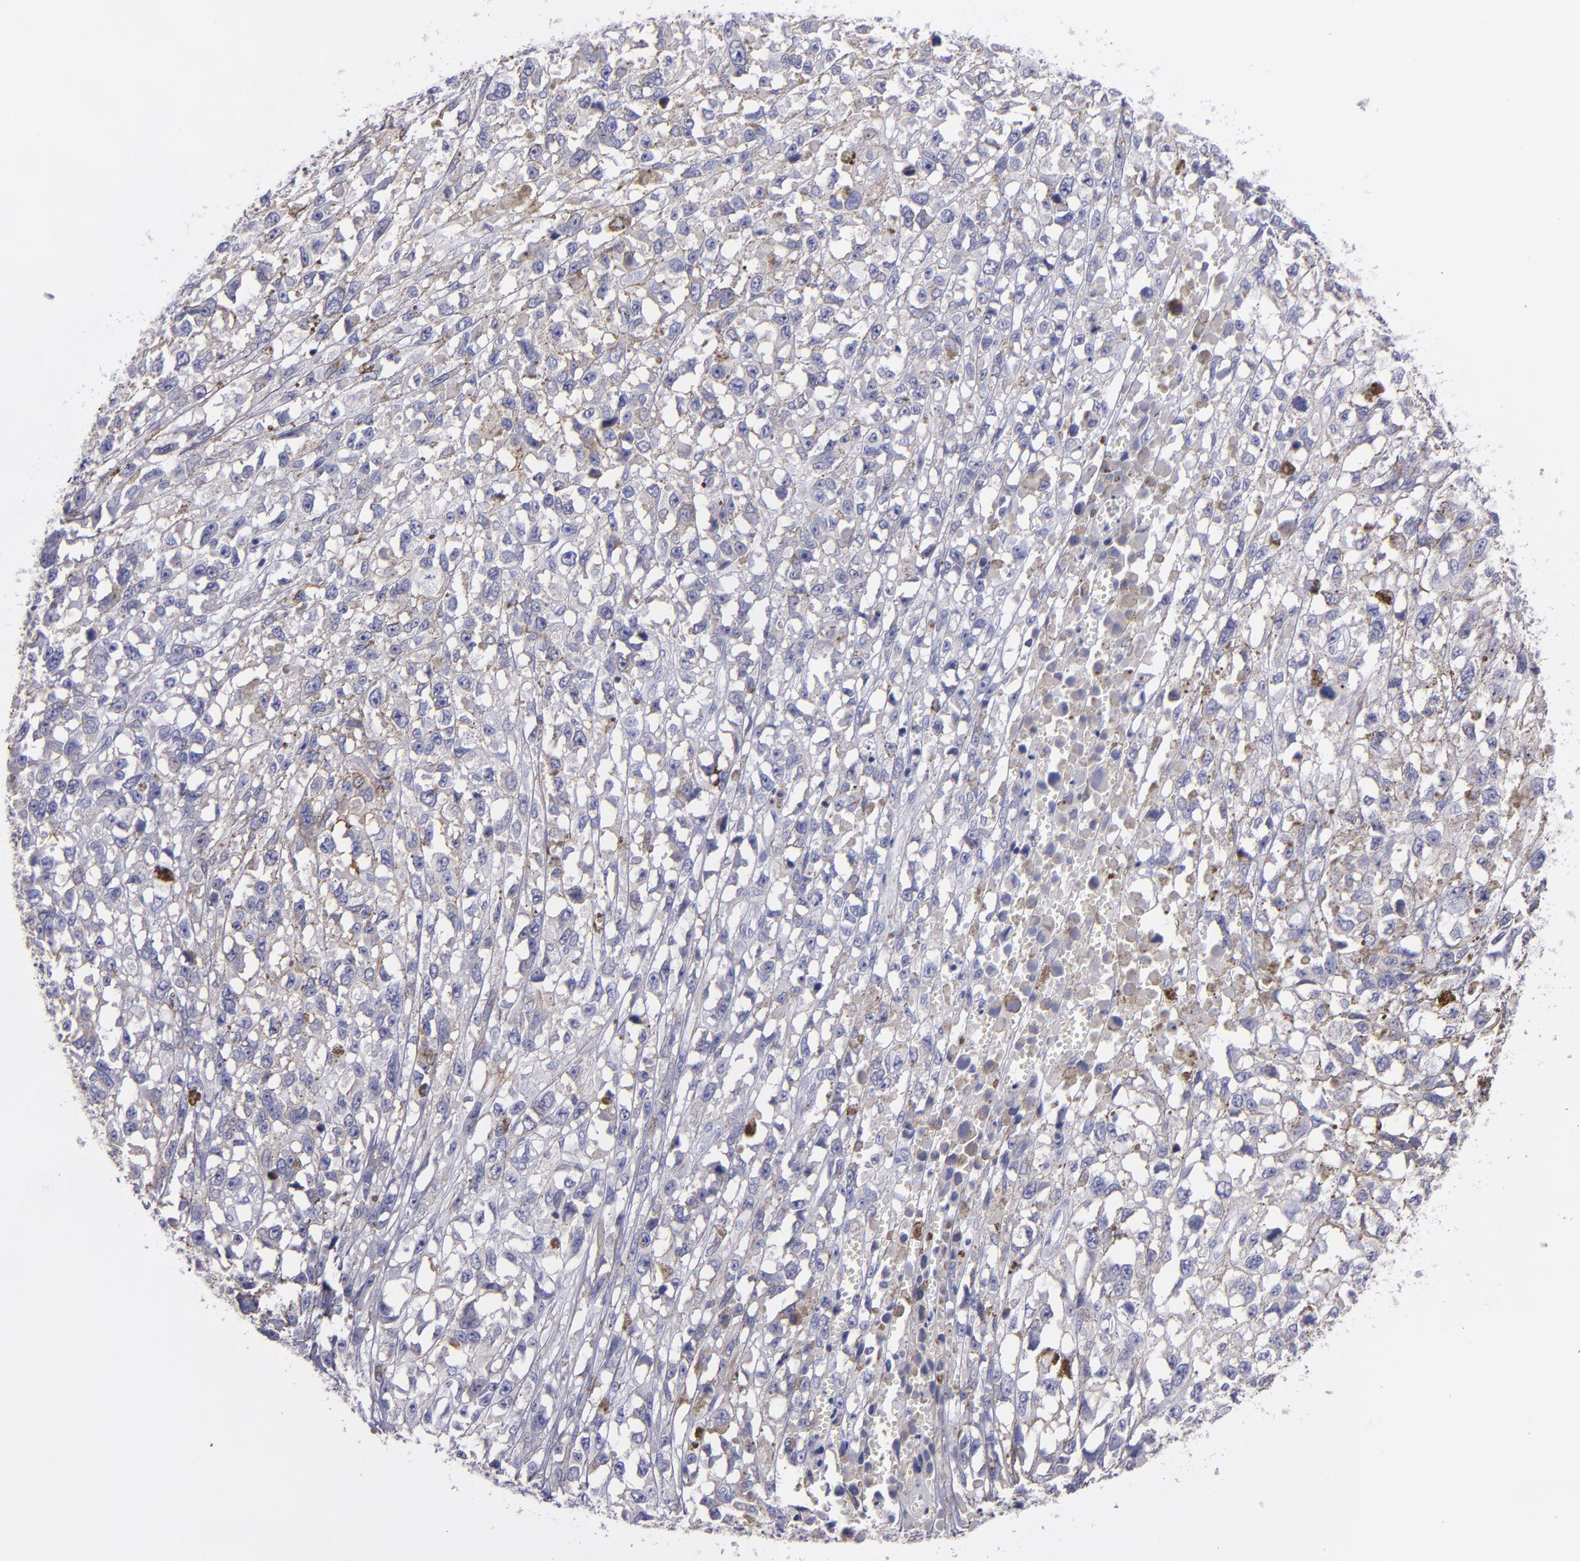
{"staining": {"intensity": "negative", "quantity": "none", "location": "none"}, "tissue": "melanoma", "cell_type": "Tumor cells", "image_type": "cancer", "snomed": [{"axis": "morphology", "description": "Malignant melanoma, Metastatic site"}, {"axis": "topography", "description": "Lymph node"}], "caption": "There is no significant positivity in tumor cells of melanoma.", "gene": "SNAP25", "patient": {"sex": "male", "age": 59}}